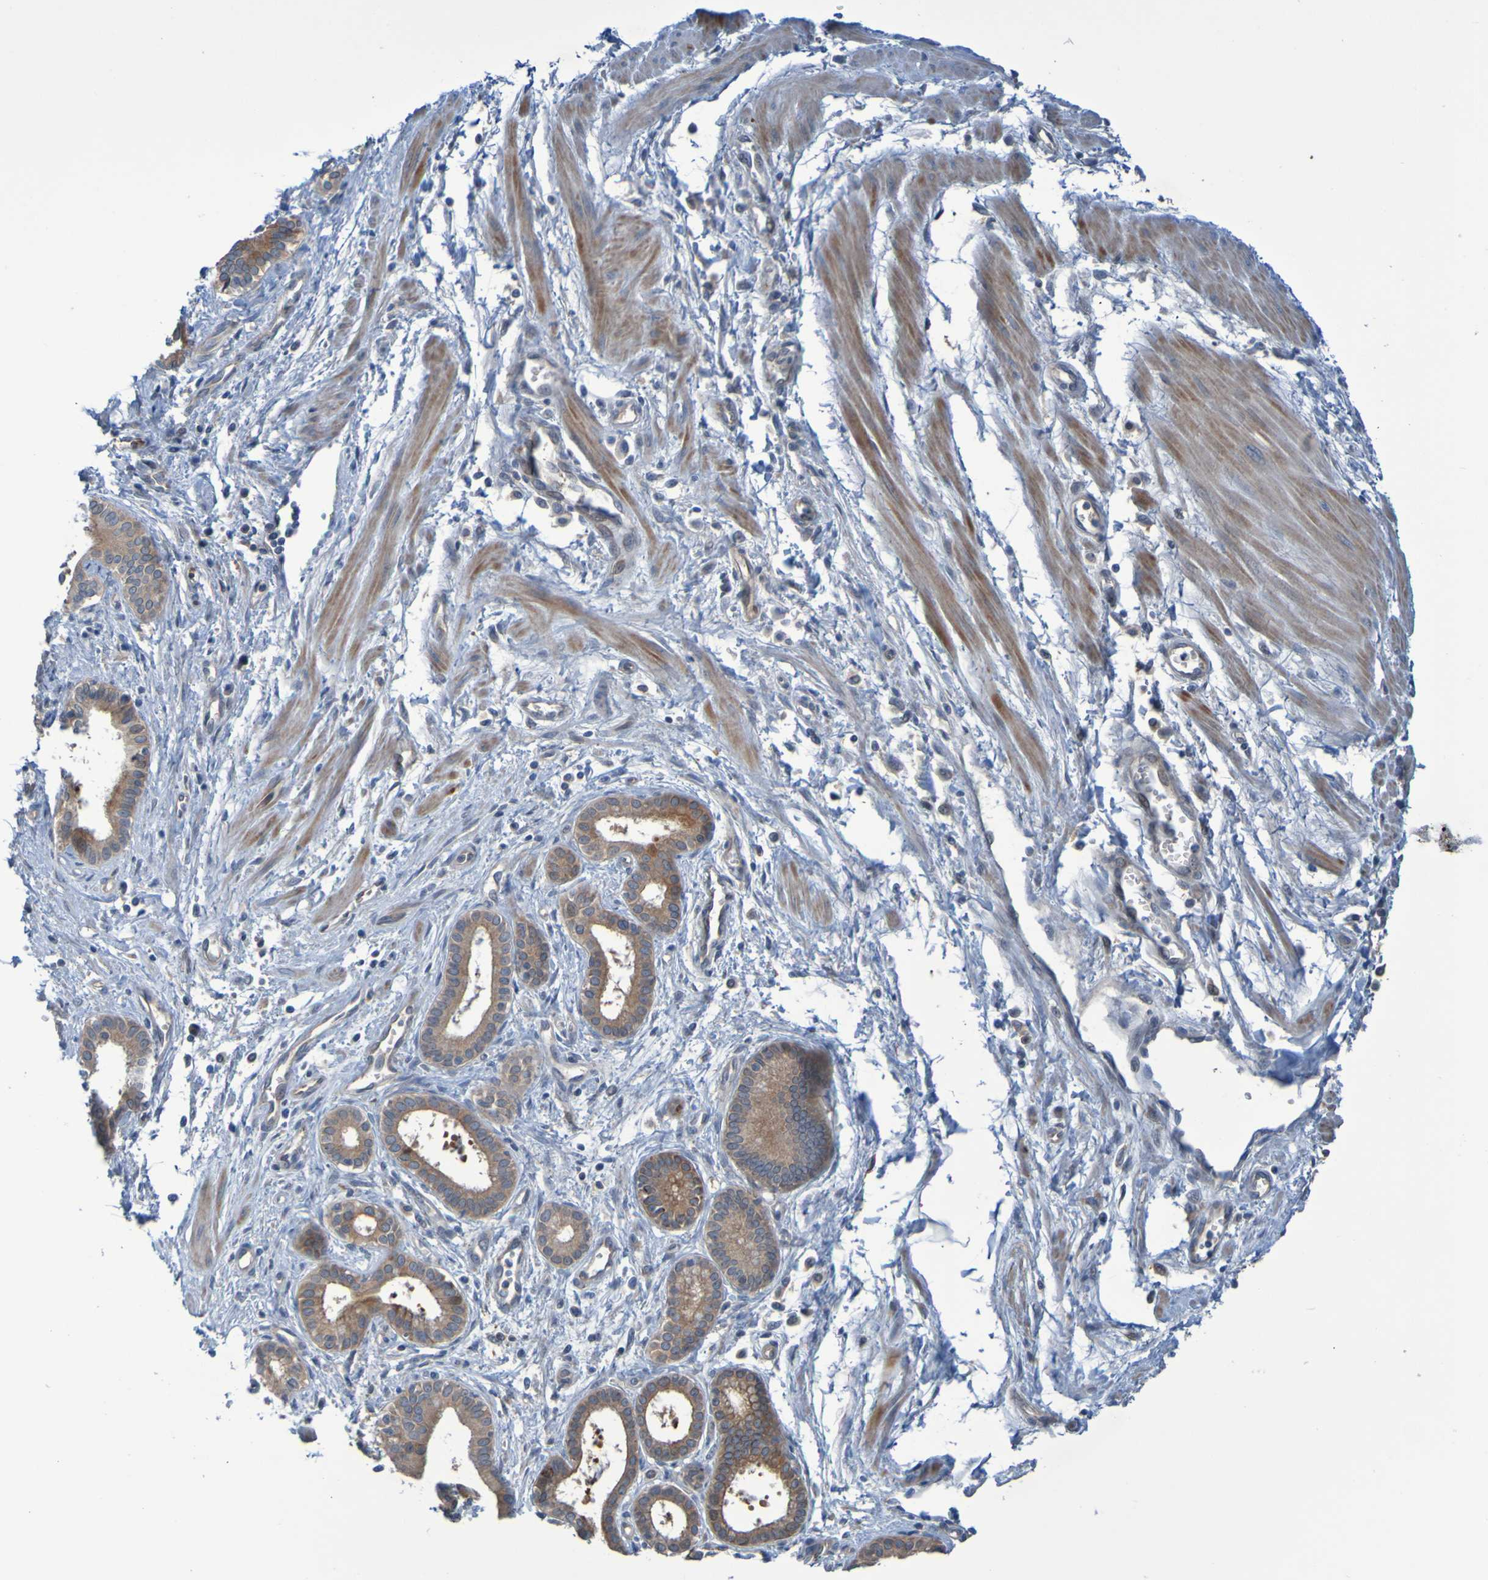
{"staining": {"intensity": "moderate", "quantity": ">75%", "location": "cytoplasmic/membranous"}, "tissue": "pancreatic cancer", "cell_type": "Tumor cells", "image_type": "cancer", "snomed": [{"axis": "morphology", "description": "Normal tissue, NOS"}, {"axis": "topography", "description": "Lymph node"}], "caption": "Pancreatic cancer stained for a protein demonstrates moderate cytoplasmic/membranous positivity in tumor cells.", "gene": "NPRL3", "patient": {"sex": "male", "age": 50}}